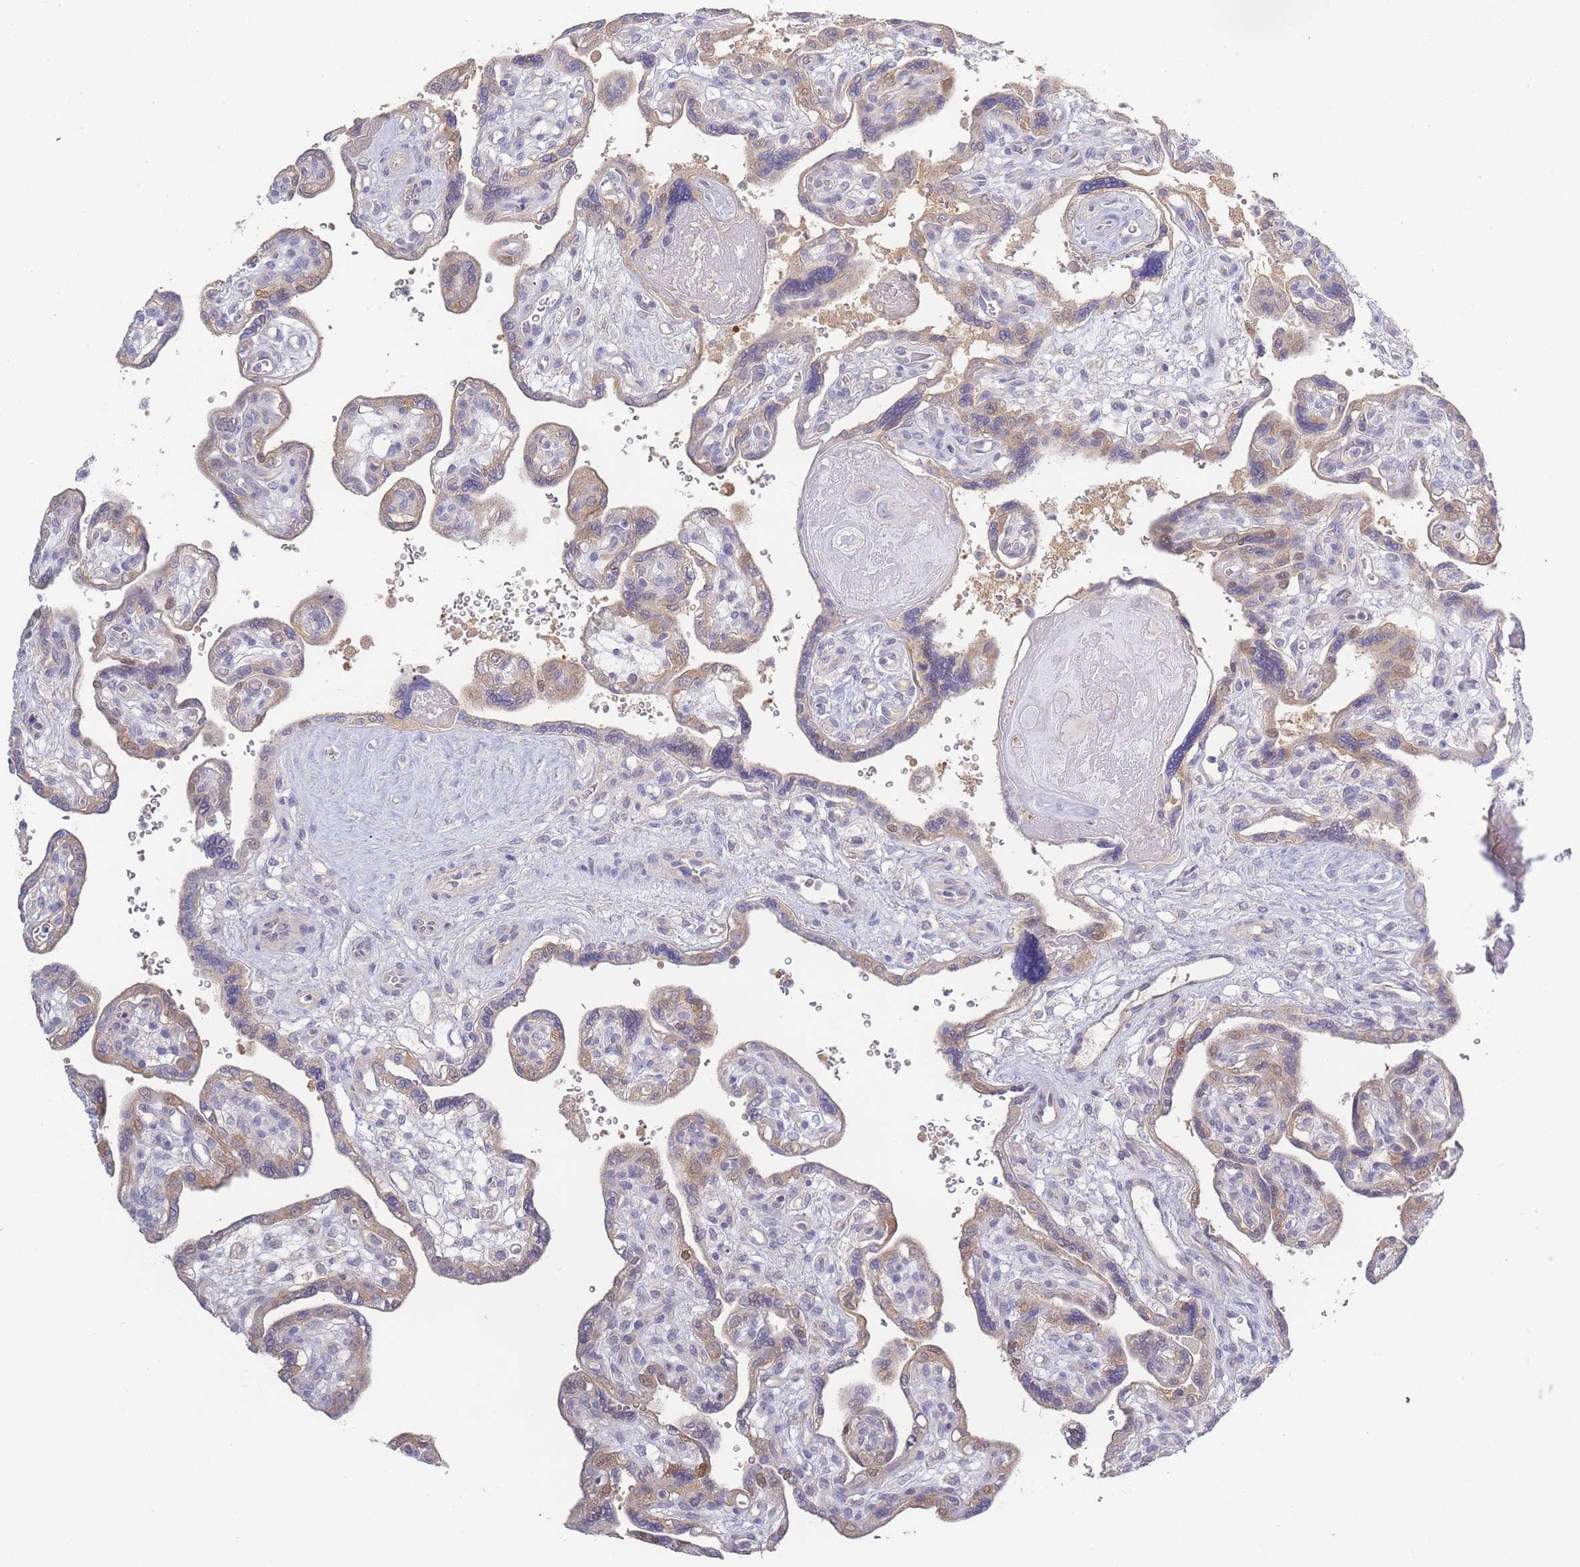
{"staining": {"intensity": "weak", "quantity": "25%-75%", "location": "cytoplasmic/membranous"}, "tissue": "placenta", "cell_type": "Trophoblastic cells", "image_type": "normal", "snomed": [{"axis": "morphology", "description": "Normal tissue, NOS"}, {"axis": "topography", "description": "Placenta"}], "caption": "High-magnification brightfield microscopy of normal placenta stained with DAB (3,3'-diaminobenzidine) (brown) and counterstained with hematoxylin (blue). trophoblastic cells exhibit weak cytoplasmic/membranous positivity is appreciated in about25%-75% of cells. (DAB IHC, brown staining for protein, blue staining for nuclei).", "gene": "SPHKAP", "patient": {"sex": "female", "age": 39}}